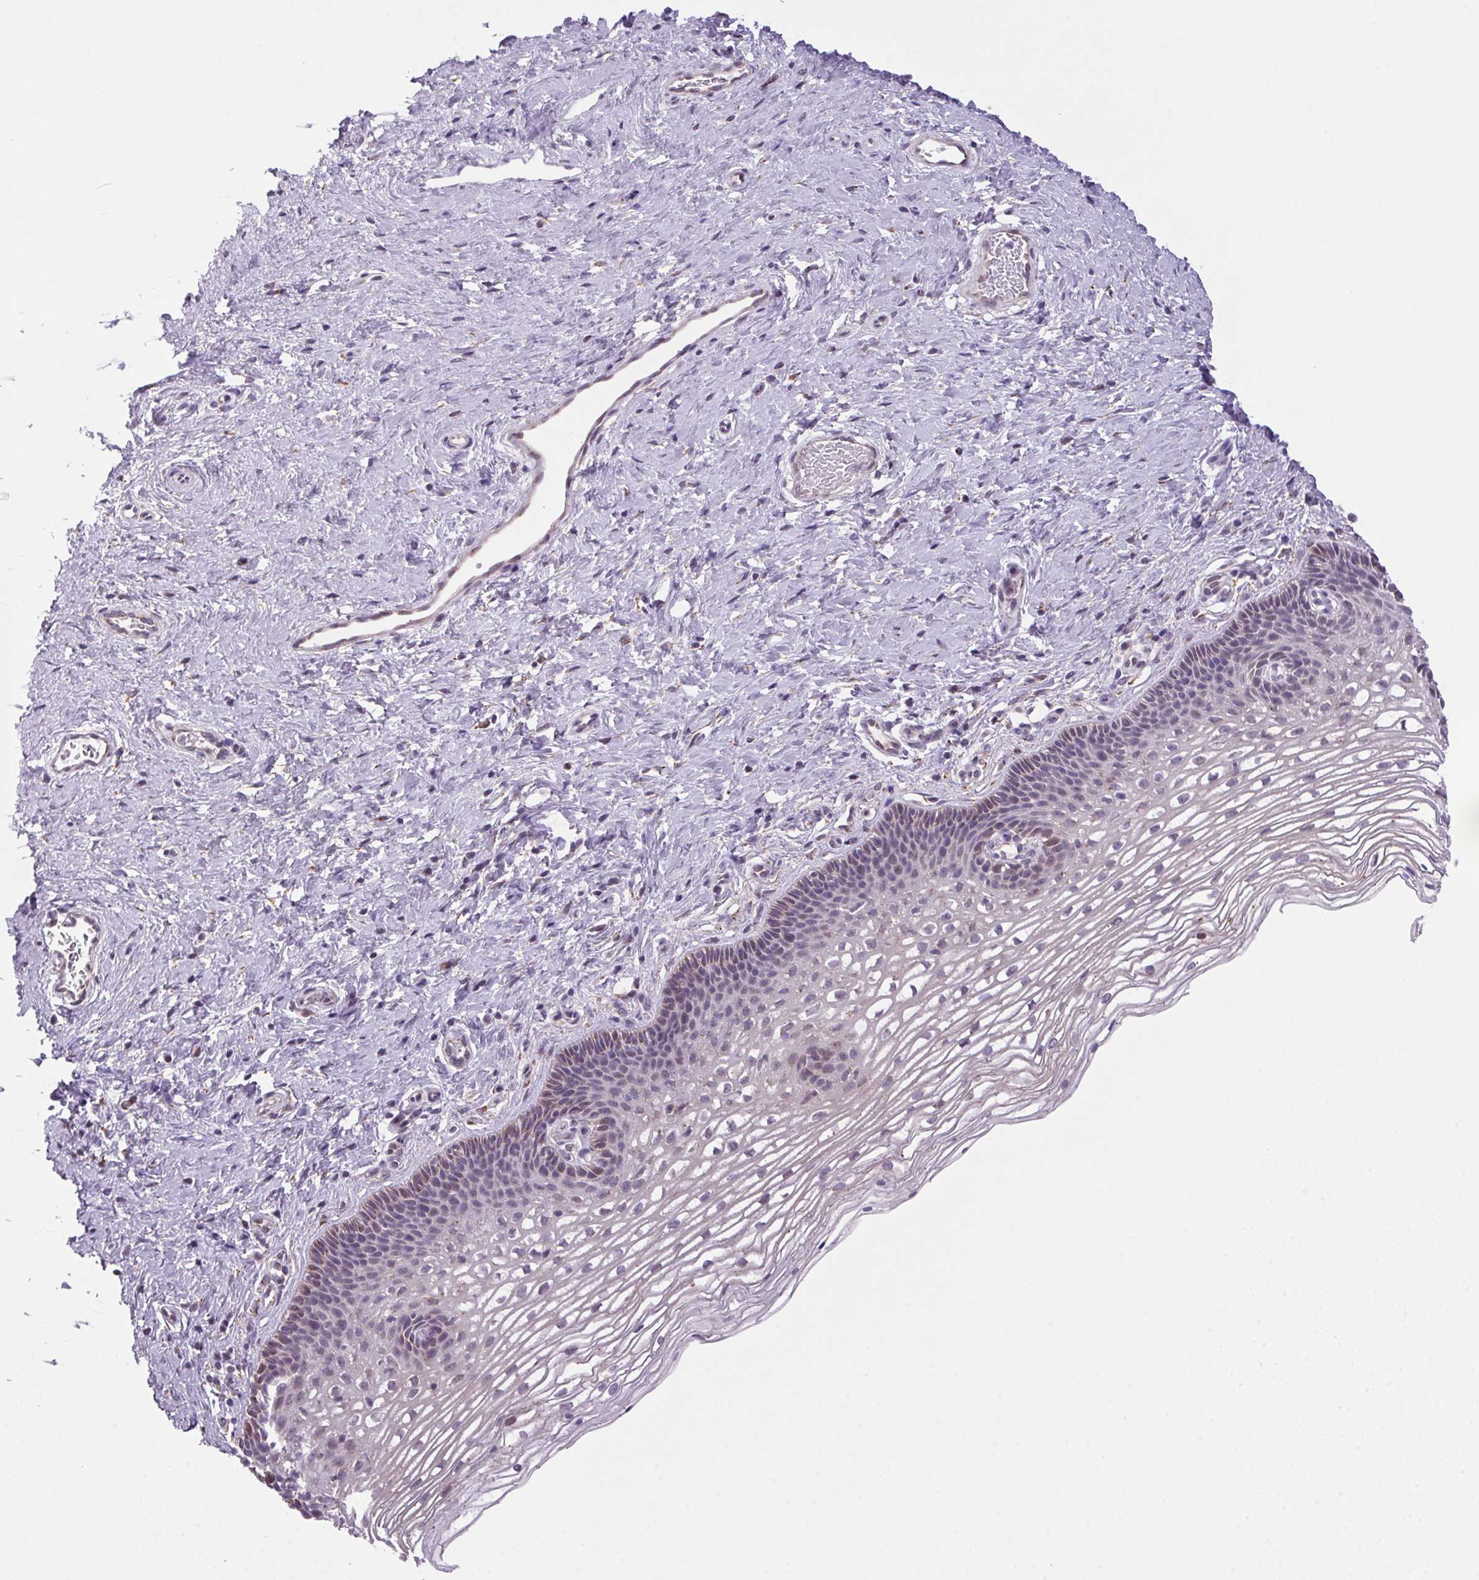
{"staining": {"intensity": "weak", "quantity": "<25%", "location": "cytoplasmic/membranous"}, "tissue": "cervix", "cell_type": "Glandular cells", "image_type": "normal", "snomed": [{"axis": "morphology", "description": "Normal tissue, NOS"}, {"axis": "topography", "description": "Cervix"}], "caption": "Glandular cells are negative for protein expression in unremarkable human cervix. Brightfield microscopy of immunohistochemistry stained with DAB (brown) and hematoxylin (blue), captured at high magnification.", "gene": "AKR1E2", "patient": {"sex": "female", "age": 34}}